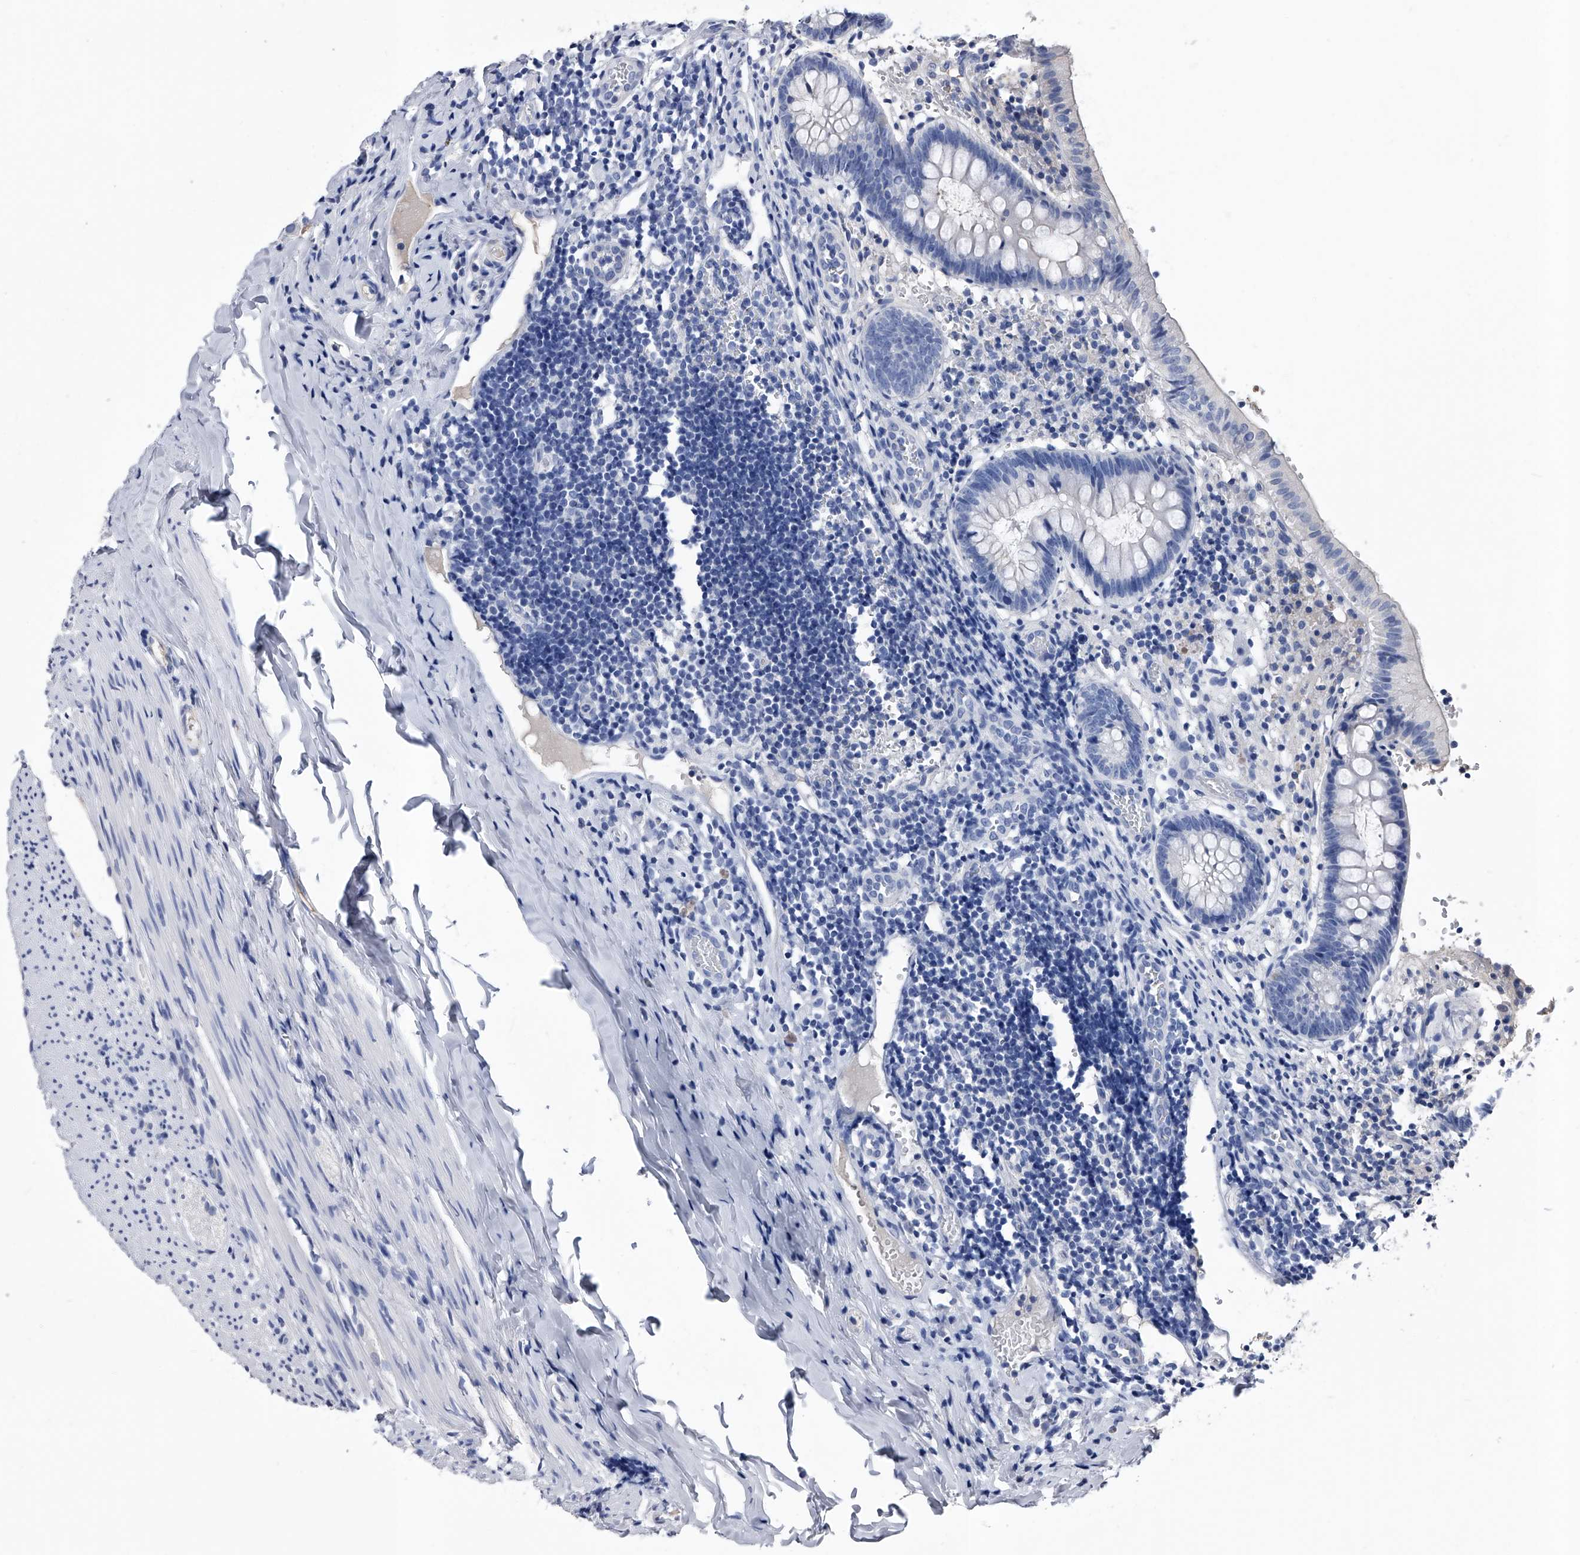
{"staining": {"intensity": "negative", "quantity": "none", "location": "none"}, "tissue": "appendix", "cell_type": "Glandular cells", "image_type": "normal", "snomed": [{"axis": "morphology", "description": "Normal tissue, NOS"}, {"axis": "topography", "description": "Appendix"}], "caption": "Immunohistochemistry of normal human appendix exhibits no staining in glandular cells.", "gene": "EFCAB7", "patient": {"sex": "male", "age": 8}}